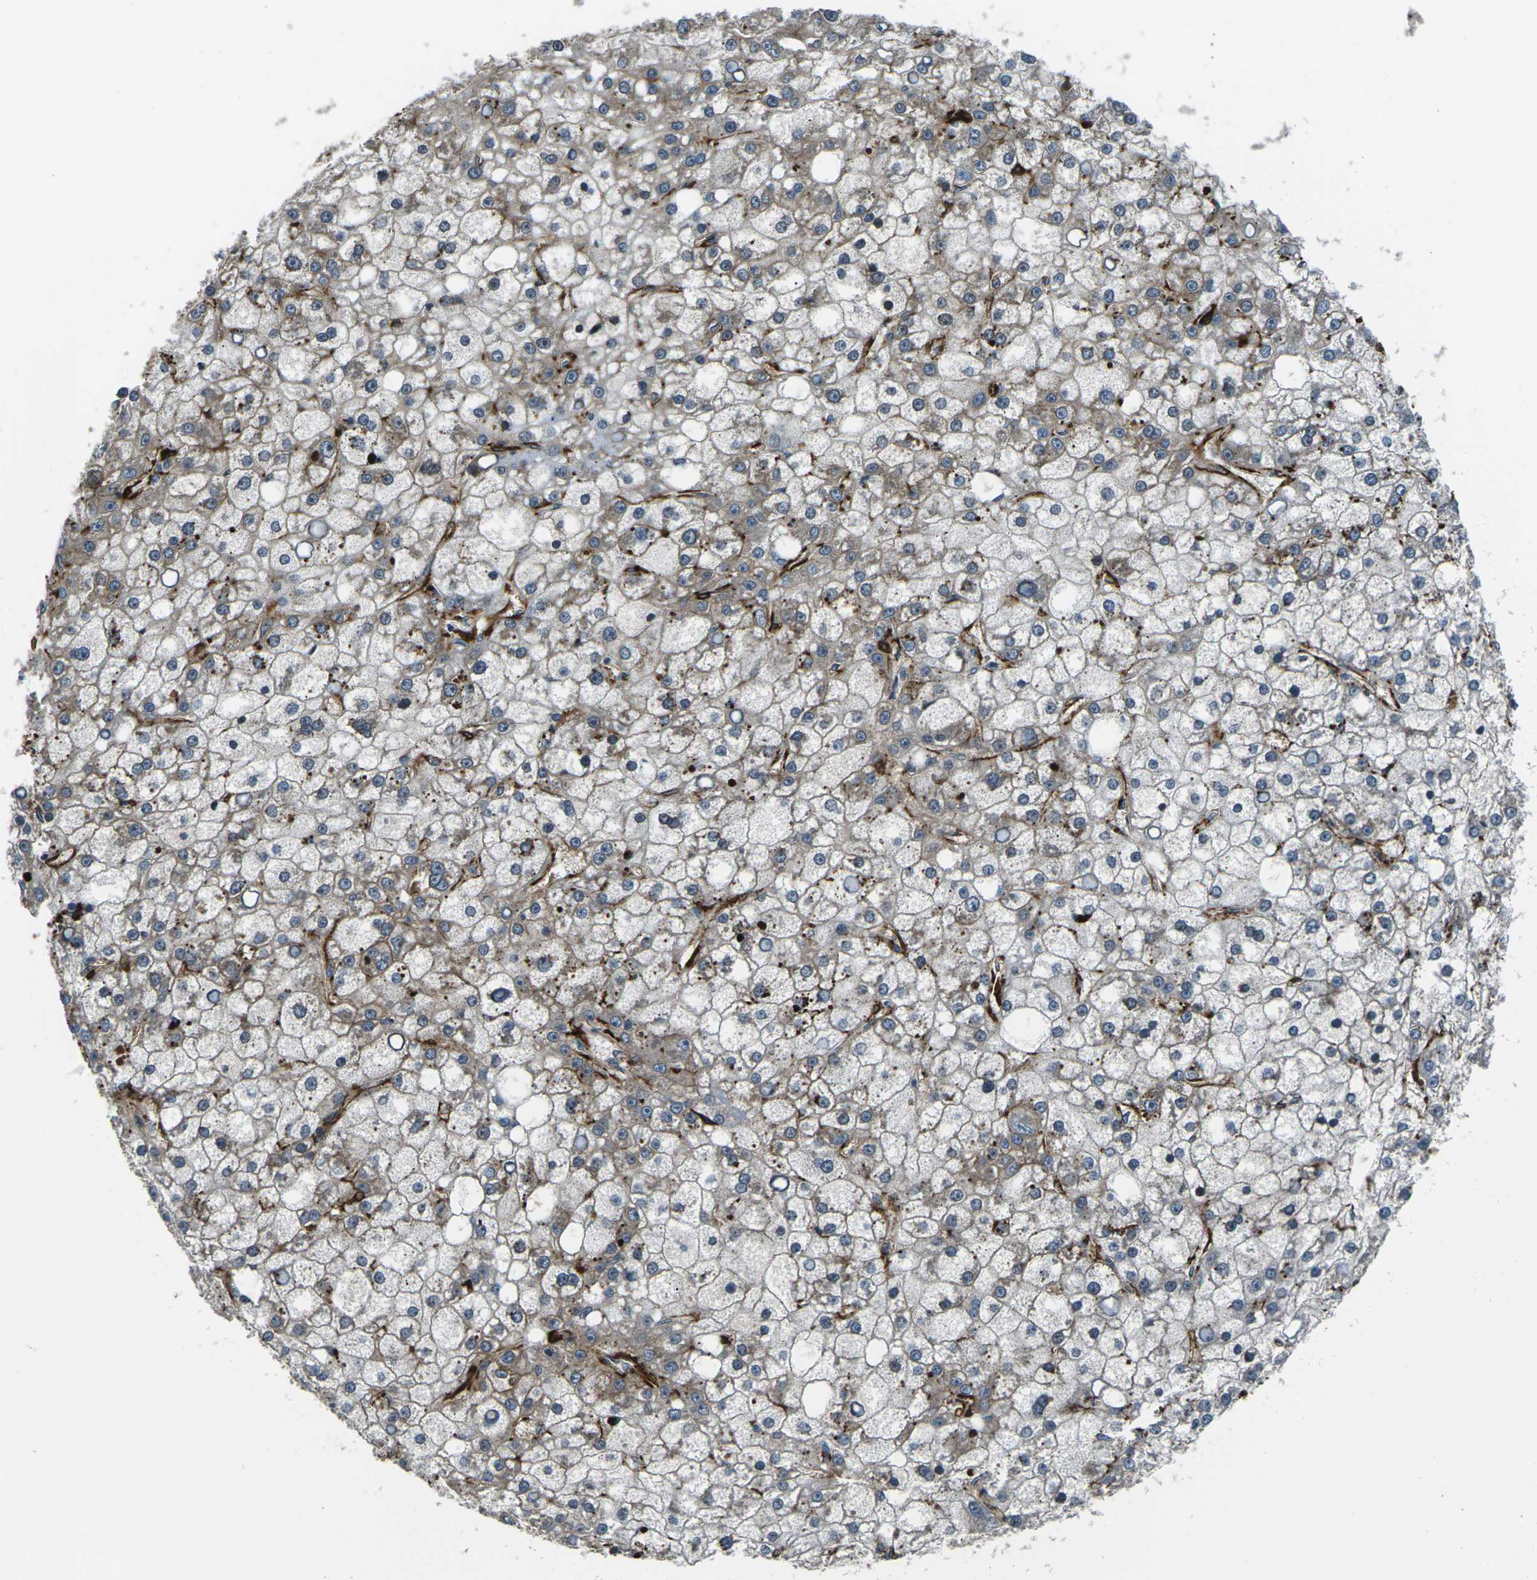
{"staining": {"intensity": "weak", "quantity": ">75%", "location": "cytoplasmic/membranous"}, "tissue": "liver cancer", "cell_type": "Tumor cells", "image_type": "cancer", "snomed": [{"axis": "morphology", "description": "Carcinoma, Hepatocellular, NOS"}, {"axis": "topography", "description": "Liver"}], "caption": "A micrograph of hepatocellular carcinoma (liver) stained for a protein shows weak cytoplasmic/membranous brown staining in tumor cells. The staining is performed using DAB (3,3'-diaminobenzidine) brown chromogen to label protein expression. The nuclei are counter-stained blue using hematoxylin.", "gene": "GRAMD1C", "patient": {"sex": "male", "age": 67}}